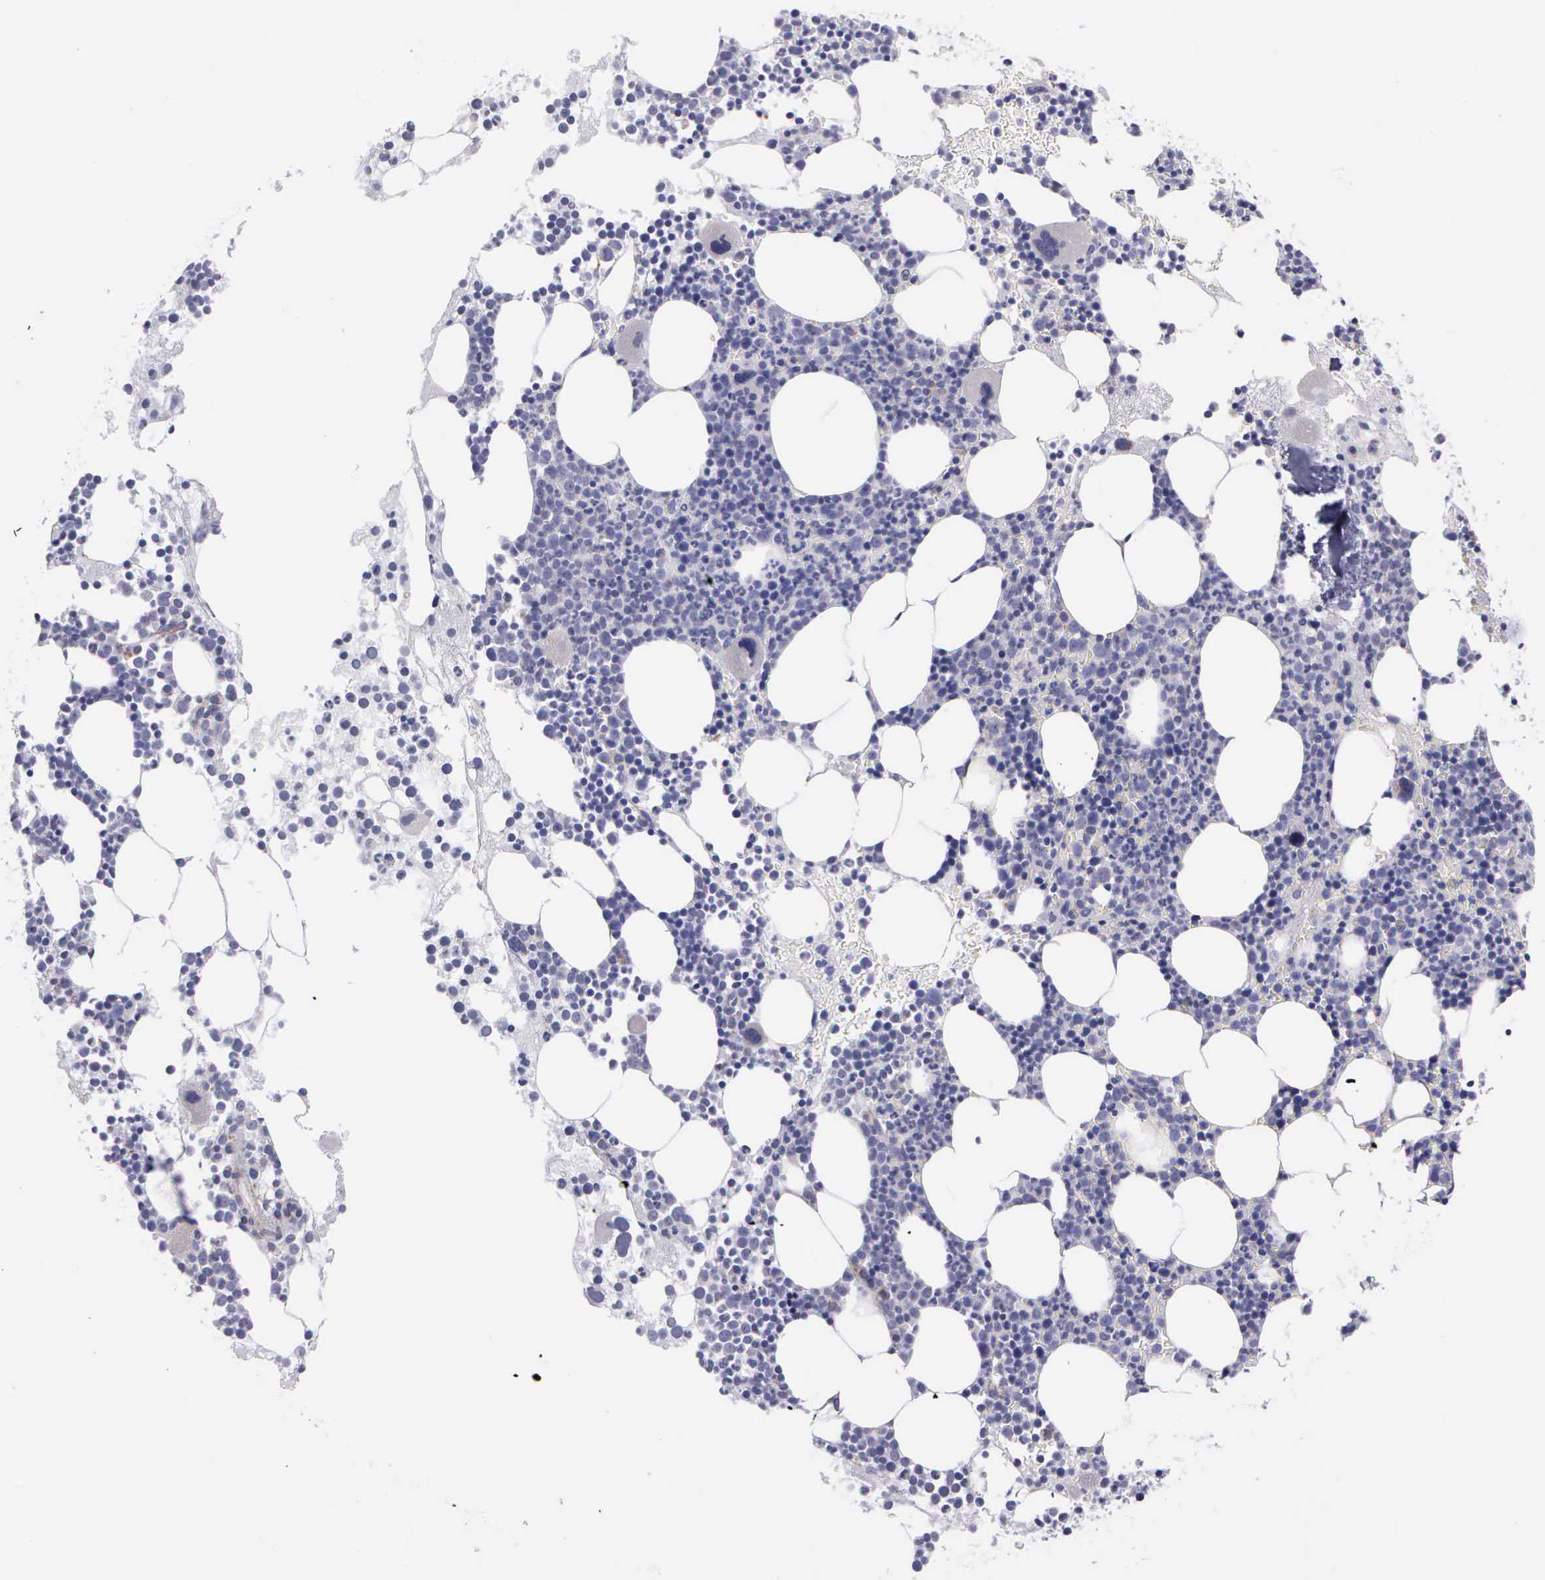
{"staining": {"intensity": "negative", "quantity": "none", "location": "none"}, "tissue": "bone marrow", "cell_type": "Hematopoietic cells", "image_type": "normal", "snomed": [{"axis": "morphology", "description": "Normal tissue, NOS"}, {"axis": "topography", "description": "Bone marrow"}], "caption": "Hematopoietic cells show no significant staining in normal bone marrow. (Brightfield microscopy of DAB (3,3'-diaminobenzidine) IHC at high magnification).", "gene": "SYNJ2BP", "patient": {"sex": "male", "age": 75}}